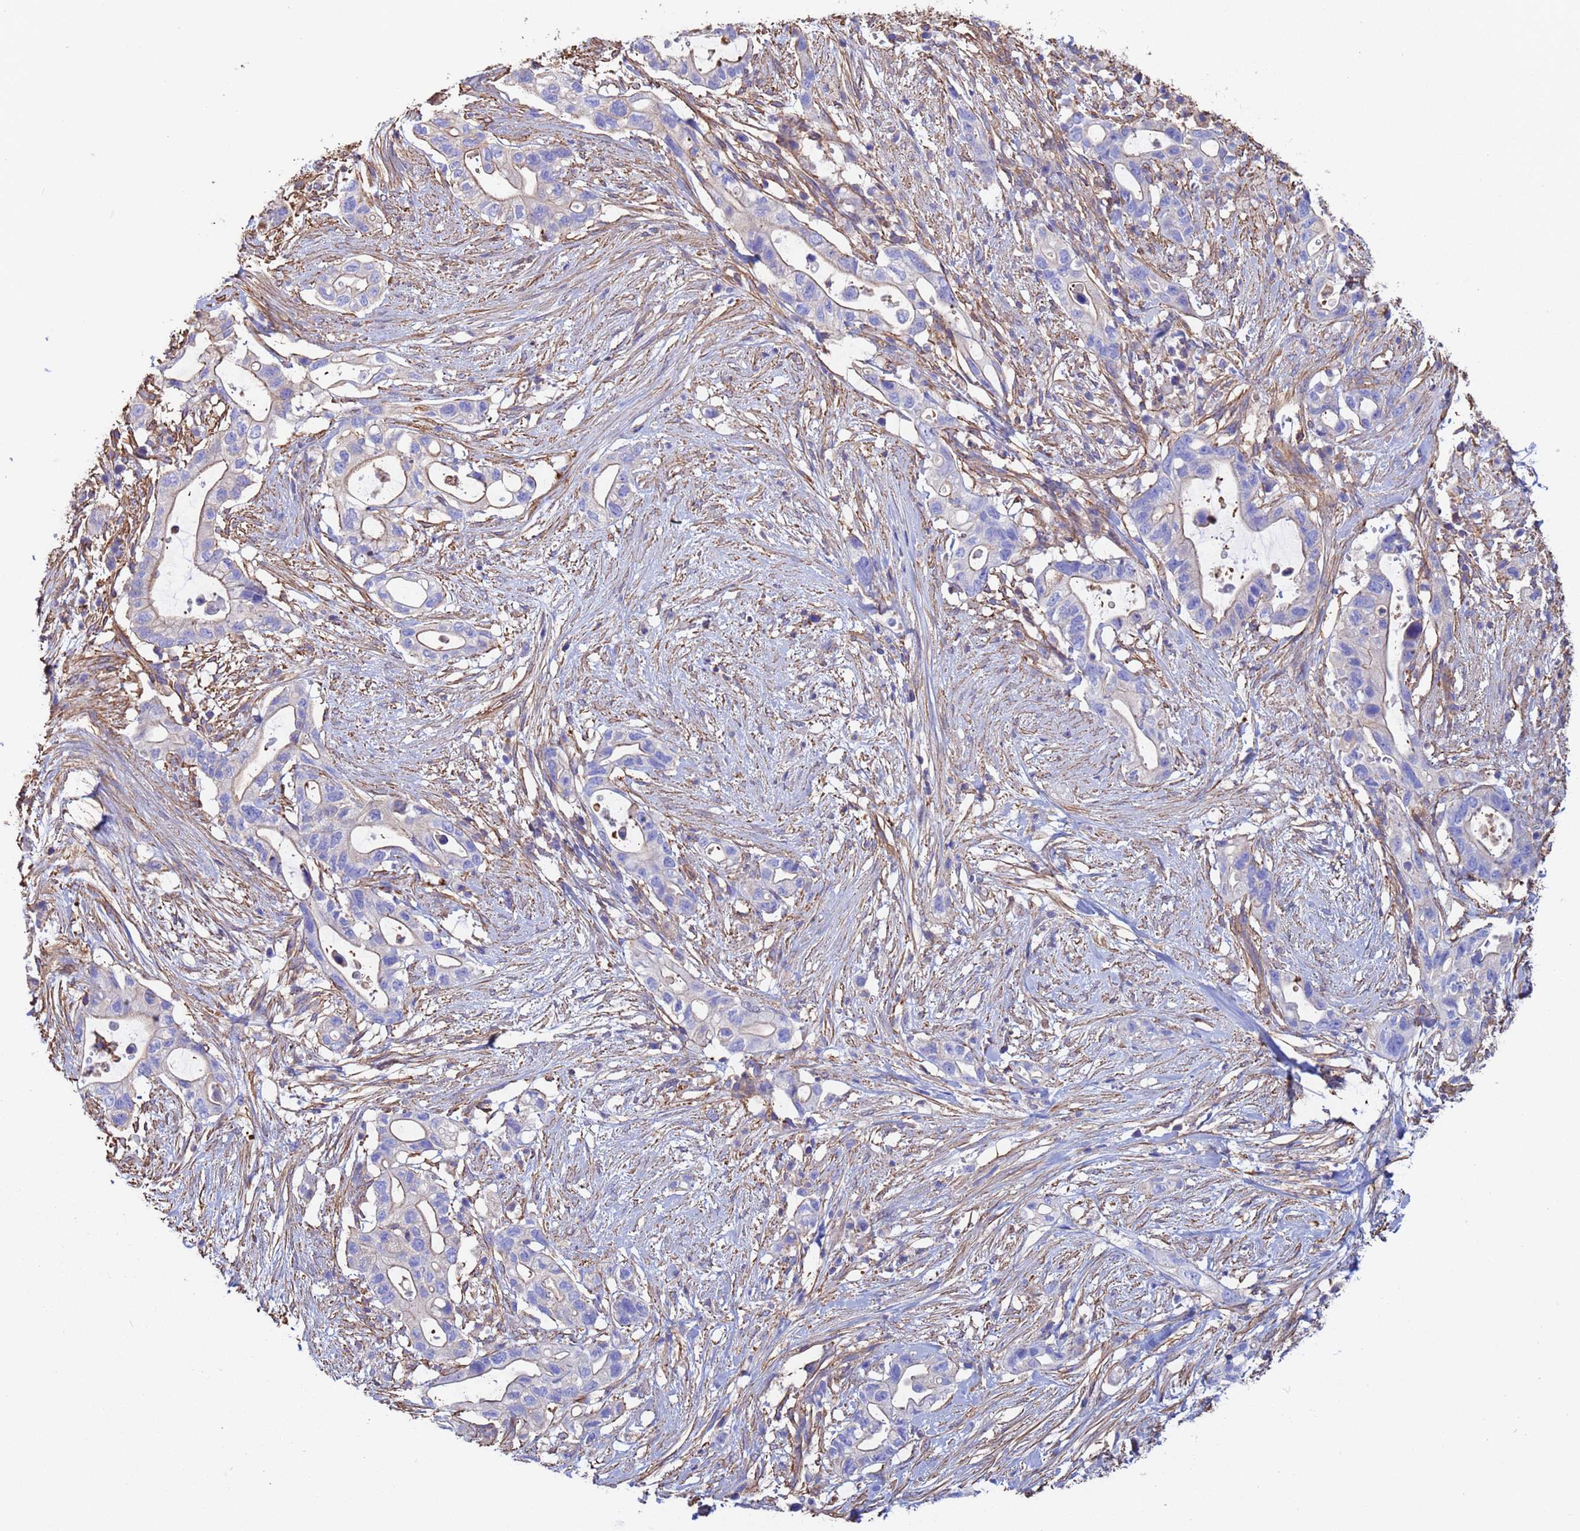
{"staining": {"intensity": "weak", "quantity": "<25%", "location": "cytoplasmic/membranous"}, "tissue": "pancreatic cancer", "cell_type": "Tumor cells", "image_type": "cancer", "snomed": [{"axis": "morphology", "description": "Adenocarcinoma, NOS"}, {"axis": "topography", "description": "Pancreas"}], "caption": "High magnification brightfield microscopy of pancreatic adenocarcinoma stained with DAB (brown) and counterstained with hematoxylin (blue): tumor cells show no significant positivity.", "gene": "MYL12A", "patient": {"sex": "female", "age": 72}}